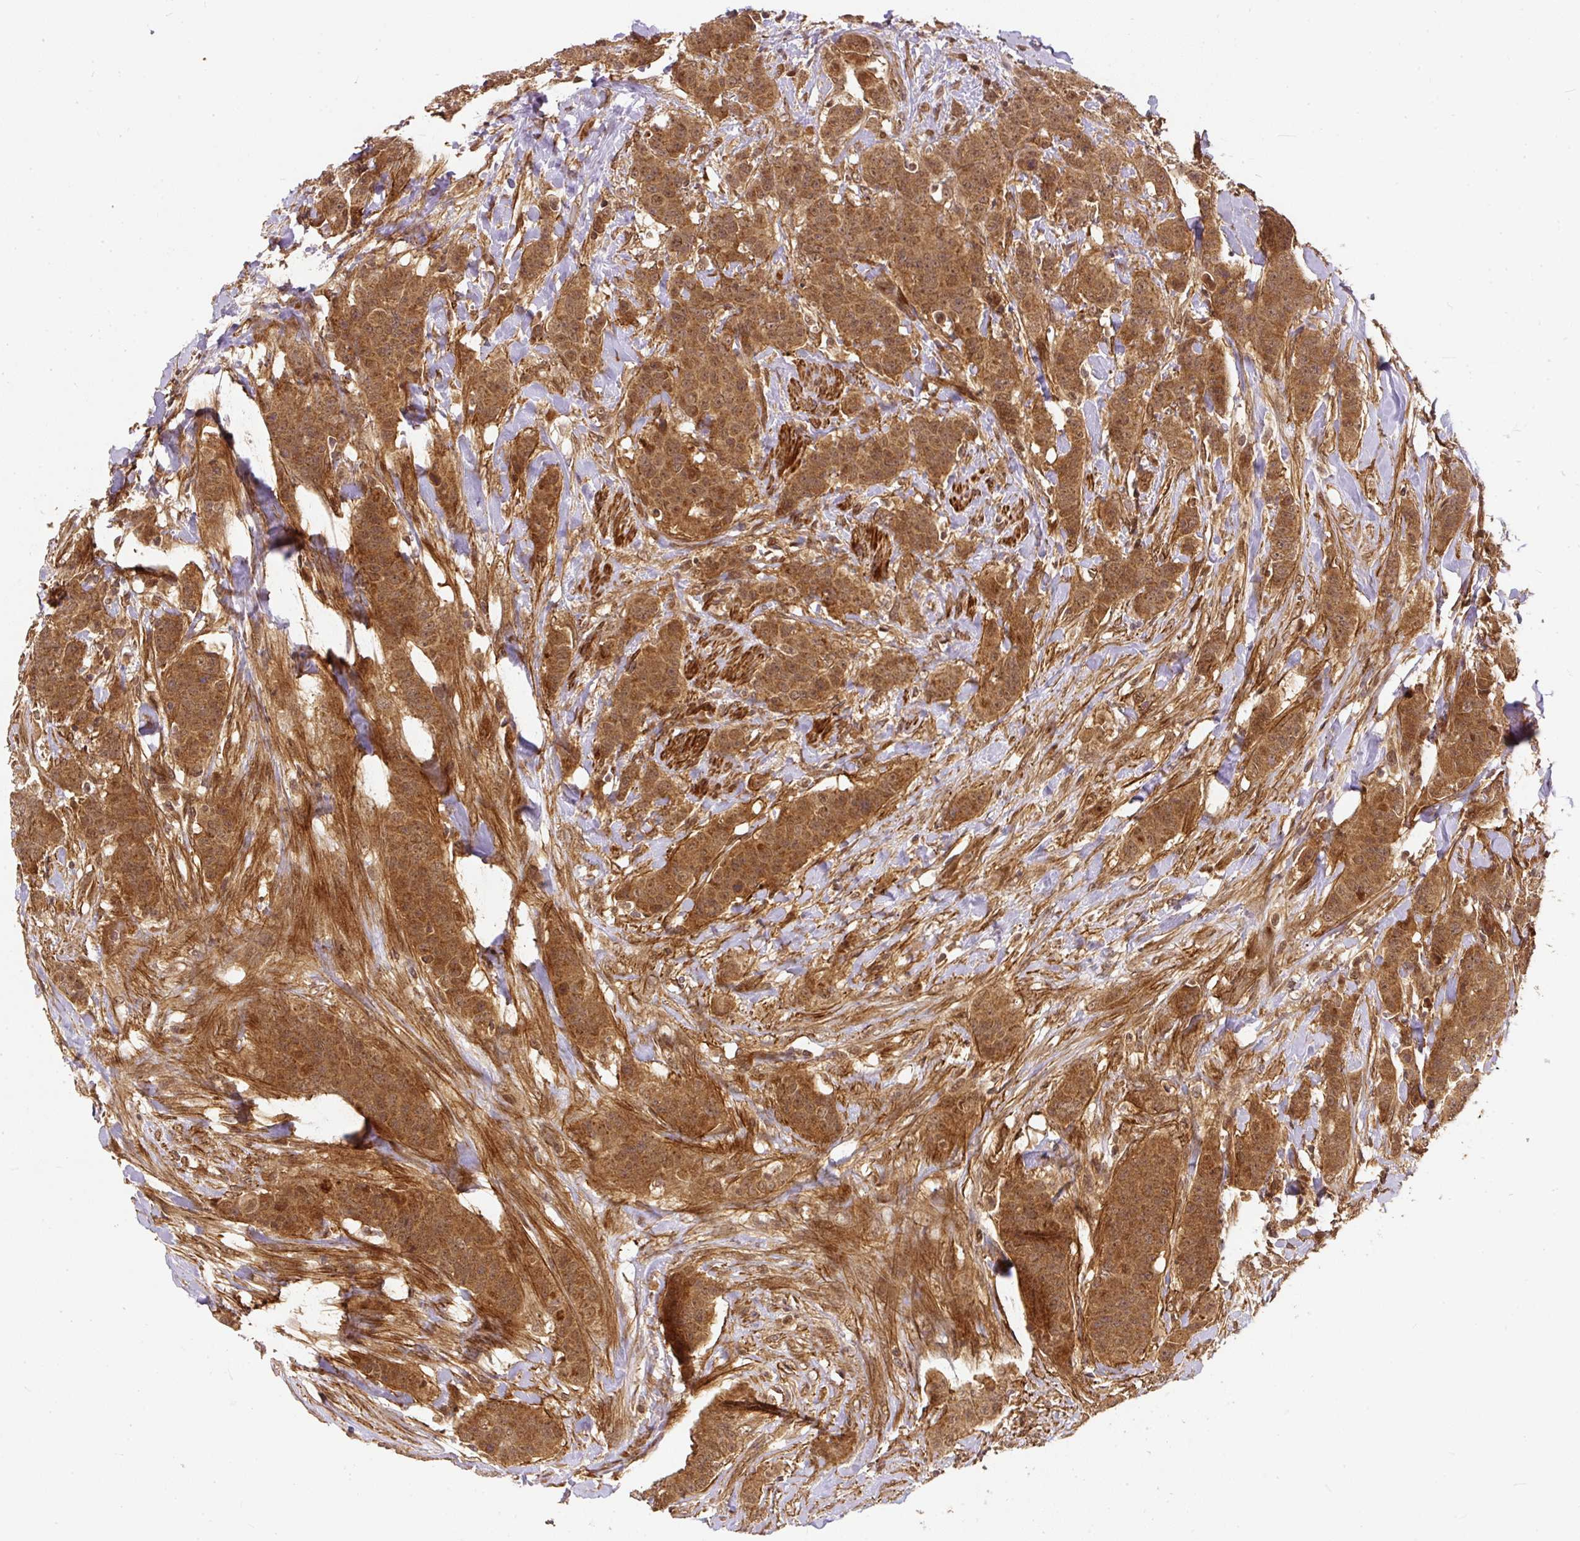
{"staining": {"intensity": "moderate", "quantity": ">75%", "location": "cytoplasmic/membranous,nuclear"}, "tissue": "breast cancer", "cell_type": "Tumor cells", "image_type": "cancer", "snomed": [{"axis": "morphology", "description": "Duct carcinoma"}, {"axis": "topography", "description": "Breast"}], "caption": "This is an image of immunohistochemistry staining of breast cancer (intraductal carcinoma), which shows moderate staining in the cytoplasmic/membranous and nuclear of tumor cells.", "gene": "PSMD1", "patient": {"sex": "female", "age": 40}}